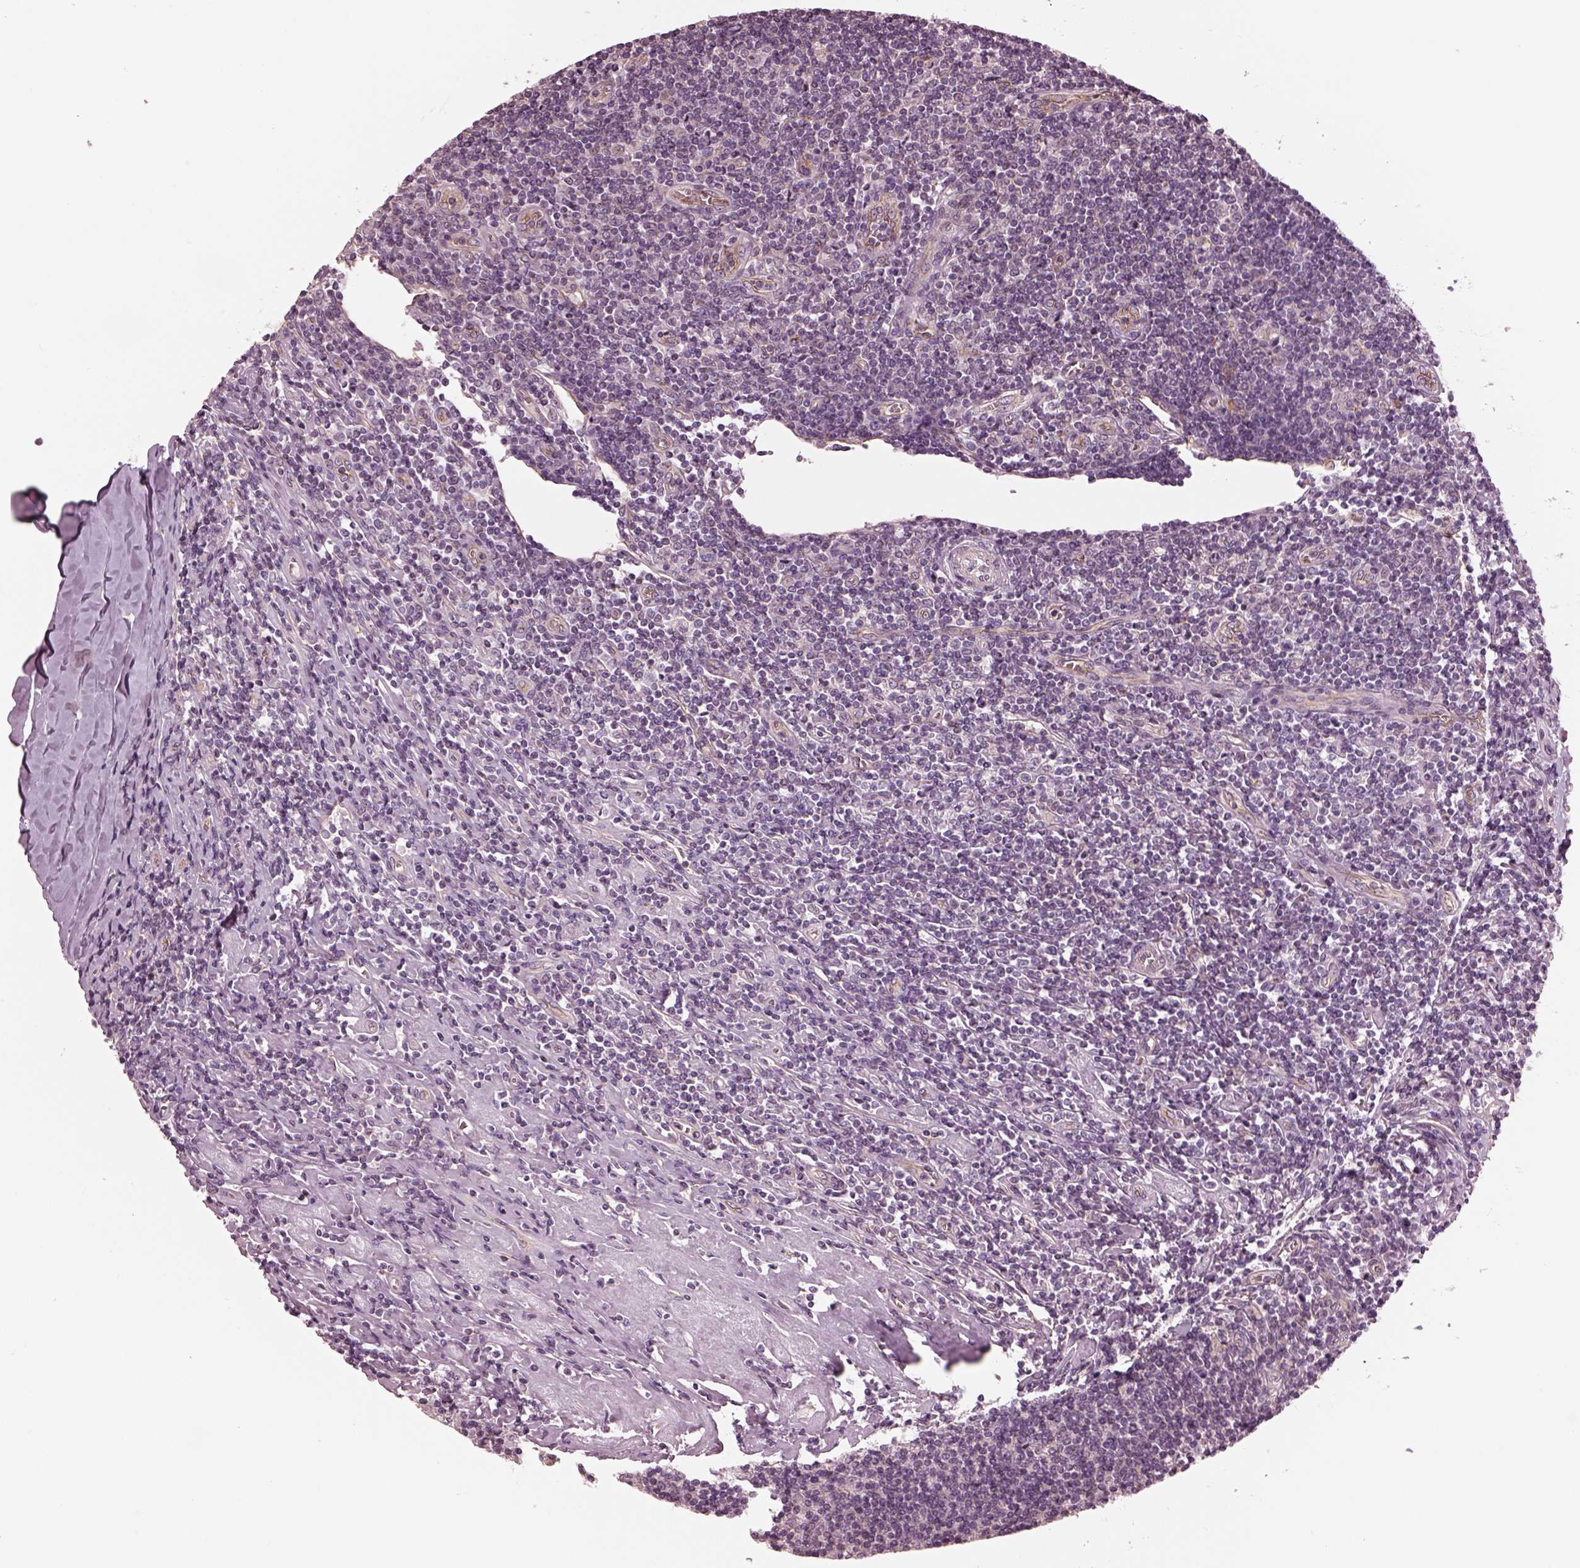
{"staining": {"intensity": "negative", "quantity": "none", "location": "none"}, "tissue": "lymphoma", "cell_type": "Tumor cells", "image_type": "cancer", "snomed": [{"axis": "morphology", "description": "Hodgkin's disease, NOS"}, {"axis": "topography", "description": "Lymph node"}], "caption": "Image shows no protein positivity in tumor cells of Hodgkin's disease tissue. (DAB (3,3'-diaminobenzidine) IHC visualized using brightfield microscopy, high magnification).", "gene": "ODAD1", "patient": {"sex": "male", "age": 40}}